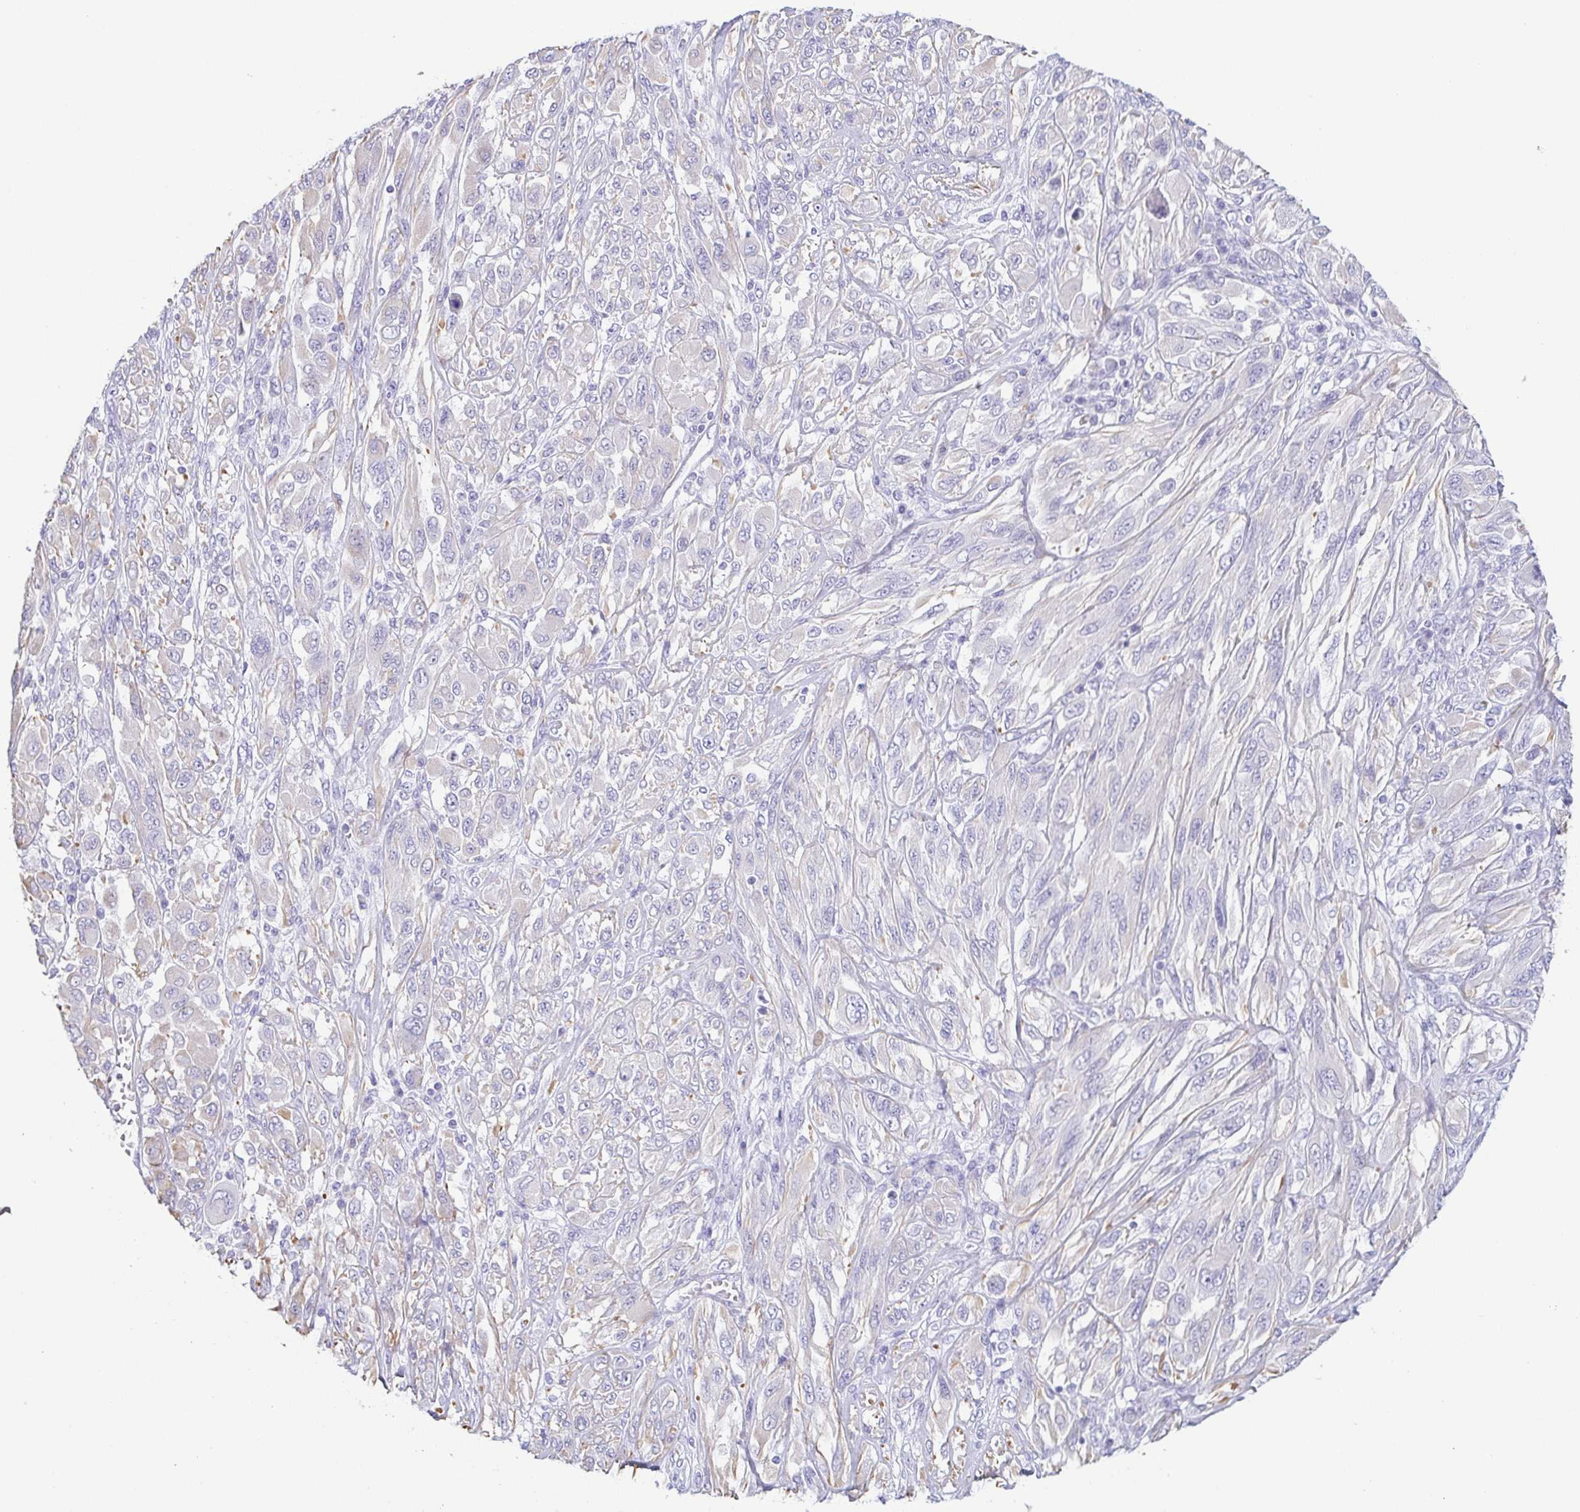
{"staining": {"intensity": "negative", "quantity": "none", "location": "none"}, "tissue": "melanoma", "cell_type": "Tumor cells", "image_type": "cancer", "snomed": [{"axis": "morphology", "description": "Malignant melanoma, NOS"}, {"axis": "topography", "description": "Skin"}], "caption": "Histopathology image shows no protein positivity in tumor cells of malignant melanoma tissue.", "gene": "PRR27", "patient": {"sex": "female", "age": 91}}